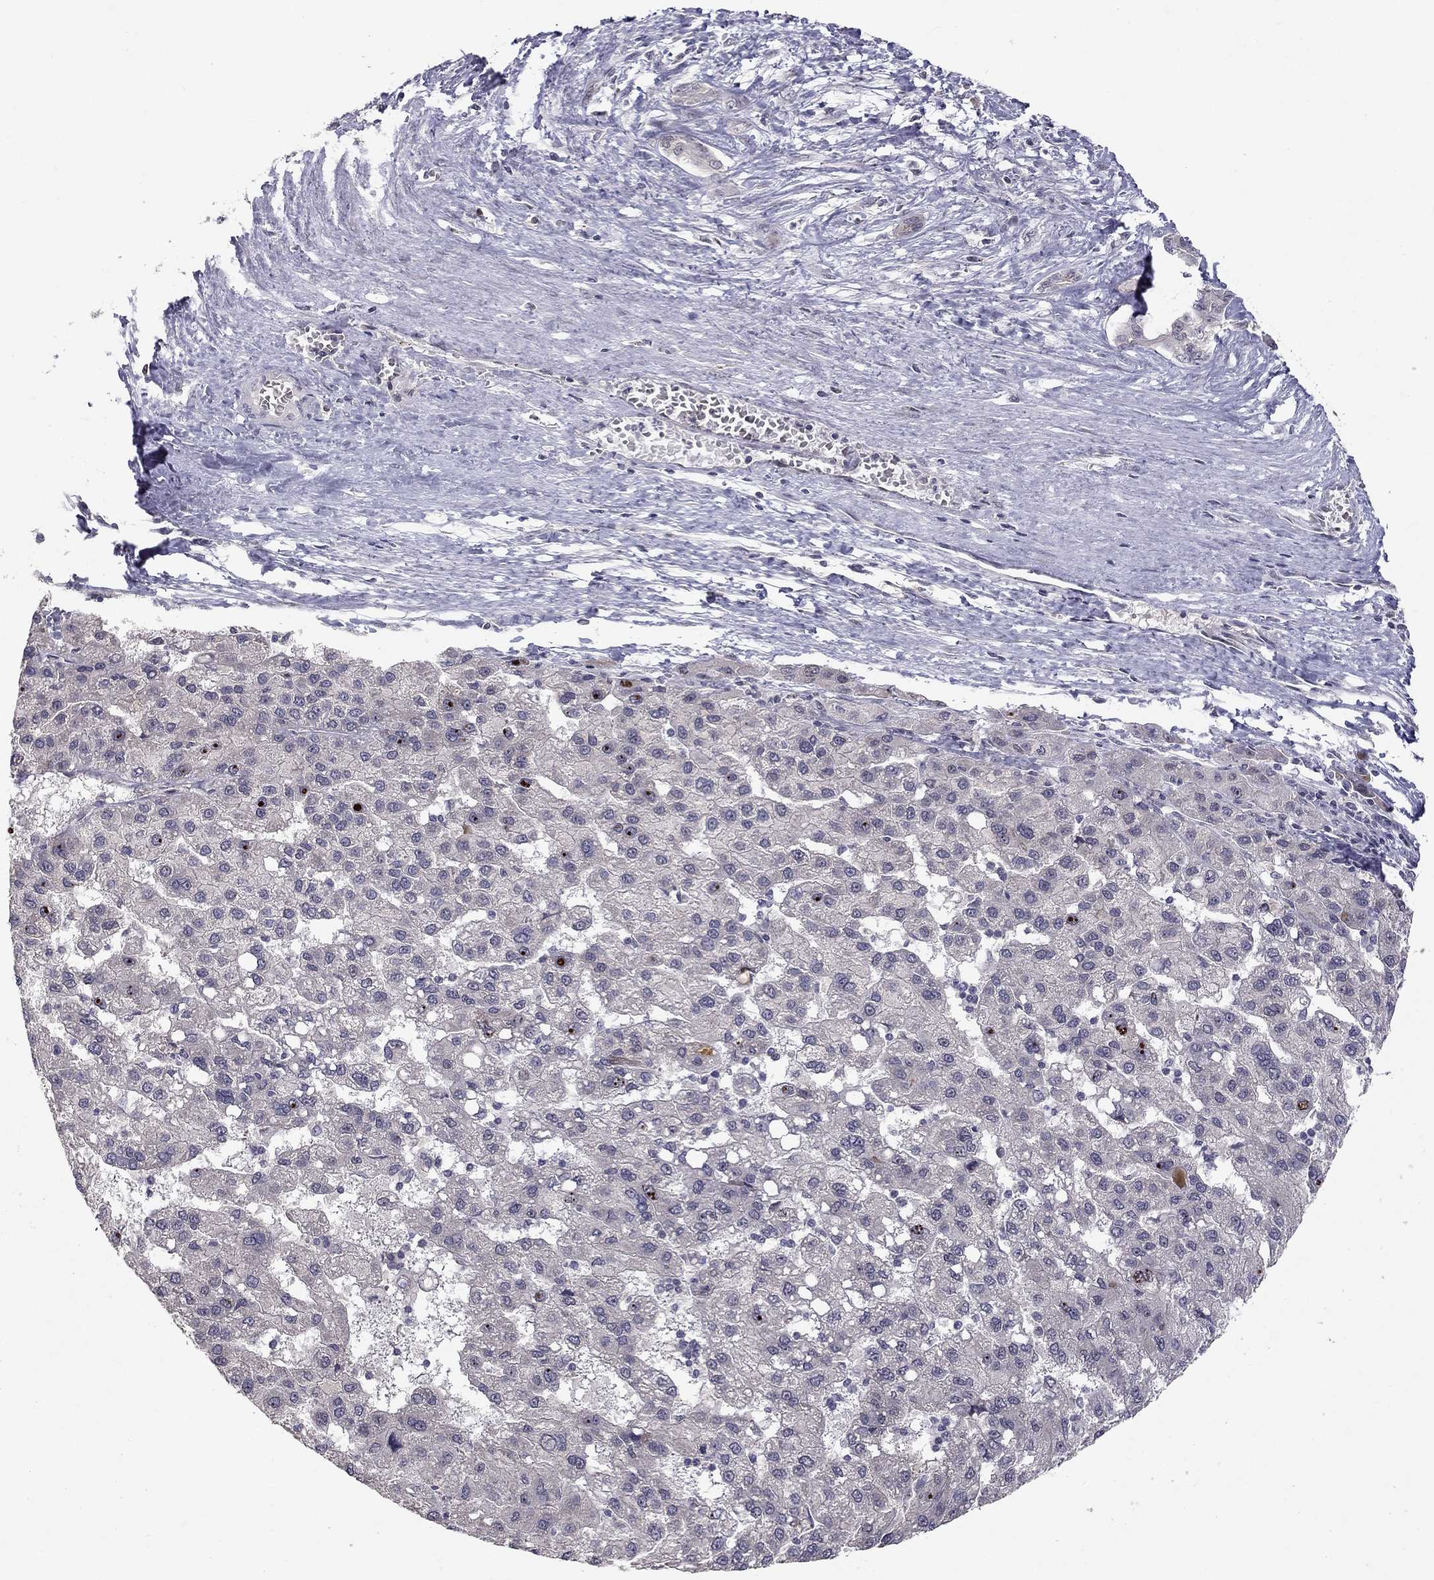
{"staining": {"intensity": "strong", "quantity": "<25%", "location": "nuclear"}, "tissue": "liver cancer", "cell_type": "Tumor cells", "image_type": "cancer", "snomed": [{"axis": "morphology", "description": "Carcinoma, Hepatocellular, NOS"}, {"axis": "topography", "description": "Liver"}], "caption": "Immunohistochemistry (IHC) (DAB) staining of human liver cancer (hepatocellular carcinoma) displays strong nuclear protein positivity in about <25% of tumor cells. The protein of interest is shown in brown color, while the nuclei are stained blue.", "gene": "STXBP6", "patient": {"sex": "female", "age": 82}}